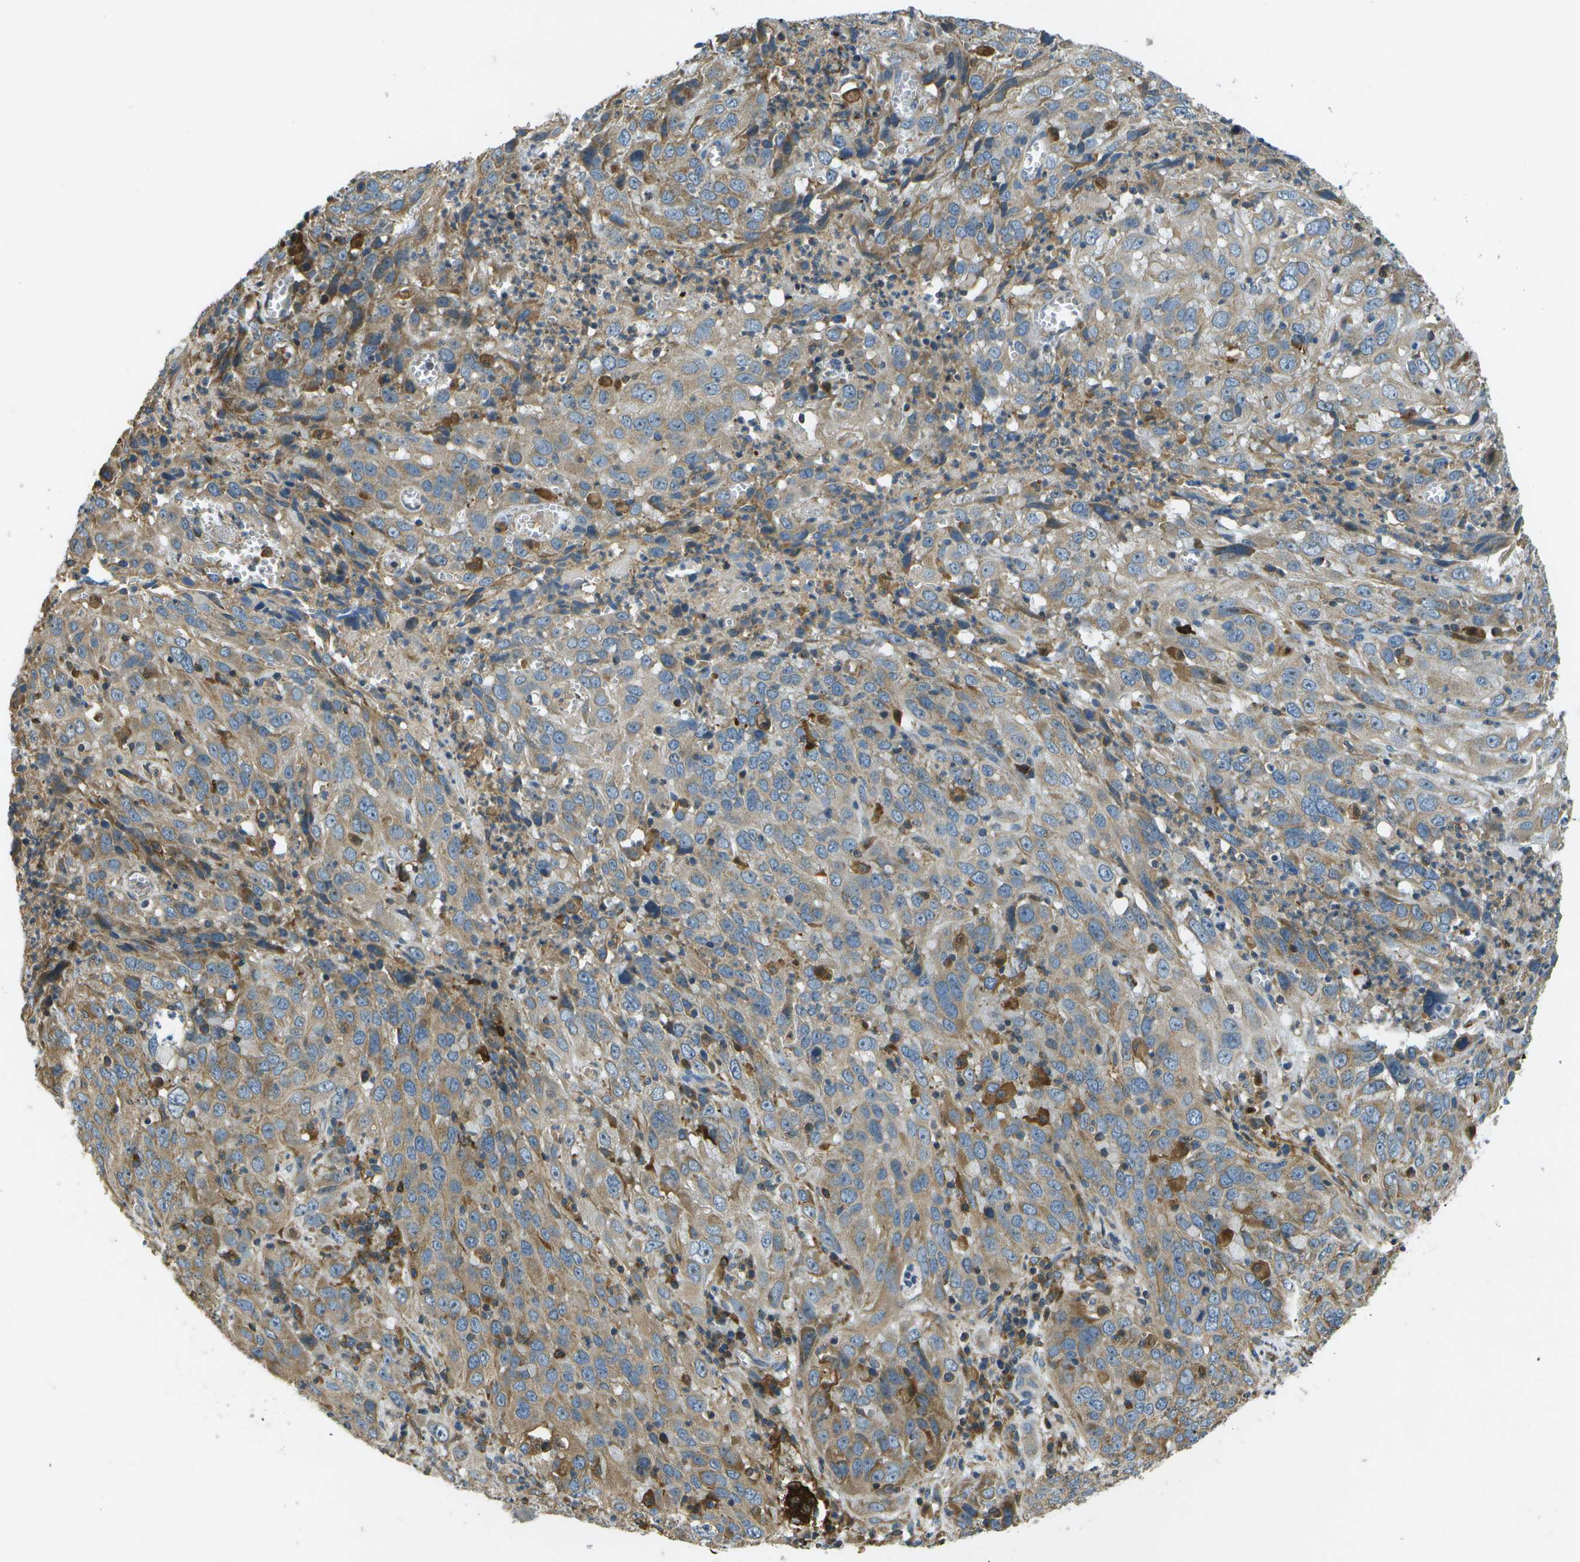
{"staining": {"intensity": "weak", "quantity": ">75%", "location": "cytoplasmic/membranous"}, "tissue": "cervical cancer", "cell_type": "Tumor cells", "image_type": "cancer", "snomed": [{"axis": "morphology", "description": "Squamous cell carcinoma, NOS"}, {"axis": "topography", "description": "Cervix"}], "caption": "Protein positivity by IHC exhibits weak cytoplasmic/membranous expression in about >75% of tumor cells in cervical cancer (squamous cell carcinoma).", "gene": "SAMSN1", "patient": {"sex": "female", "age": 32}}